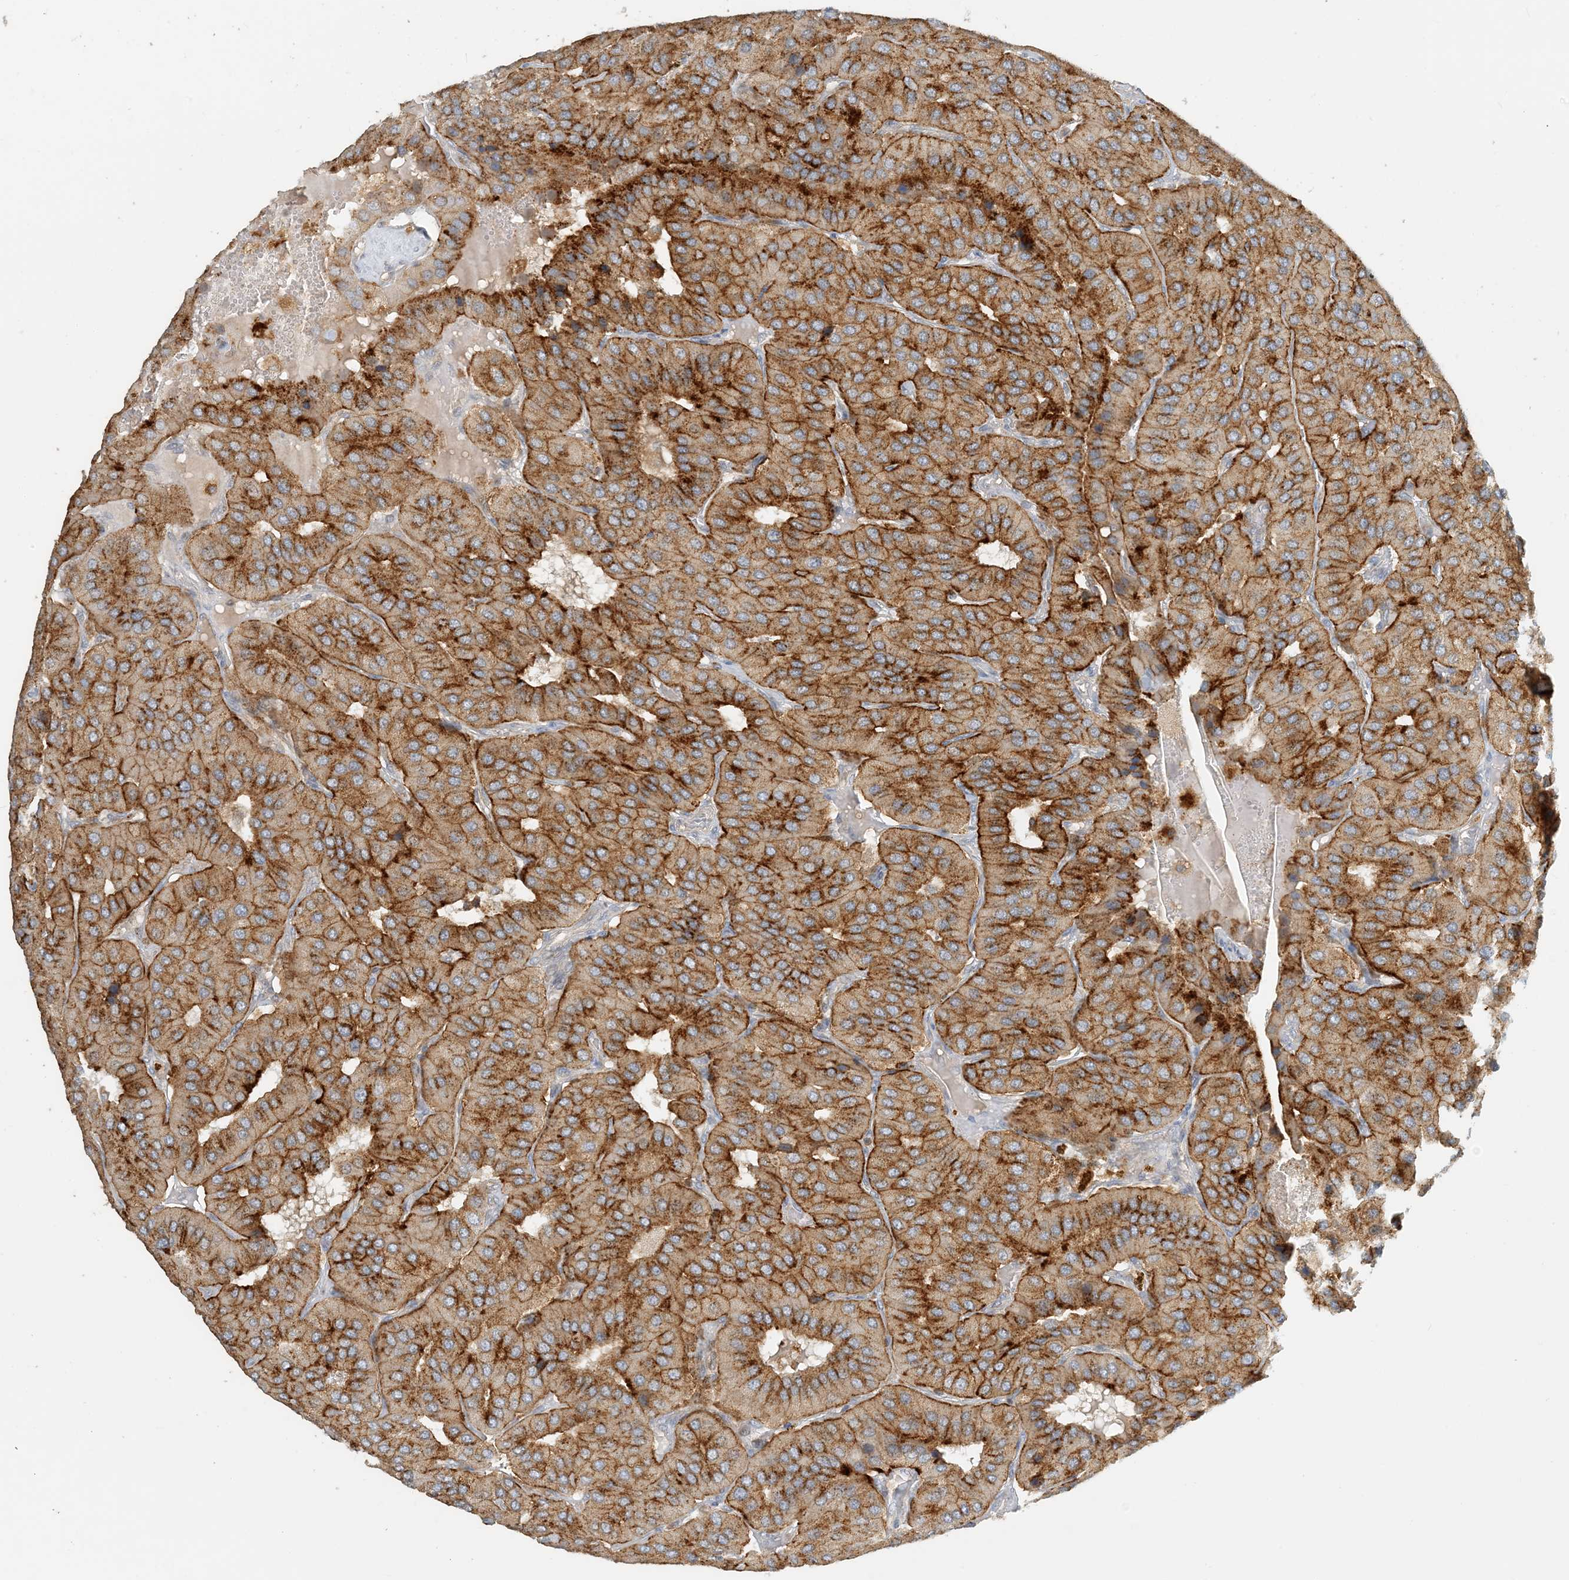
{"staining": {"intensity": "moderate", "quantity": ">75%", "location": "cytoplasmic/membranous"}, "tissue": "parathyroid gland", "cell_type": "Glandular cells", "image_type": "normal", "snomed": [{"axis": "morphology", "description": "Normal tissue, NOS"}, {"axis": "morphology", "description": "Adenoma, NOS"}, {"axis": "topography", "description": "Parathyroid gland"}], "caption": "Parathyroid gland stained with DAB immunohistochemistry shows medium levels of moderate cytoplasmic/membranous positivity in about >75% of glandular cells. (DAB IHC with brightfield microscopy, high magnification).", "gene": "SPPL2A", "patient": {"sex": "female", "age": 86}}